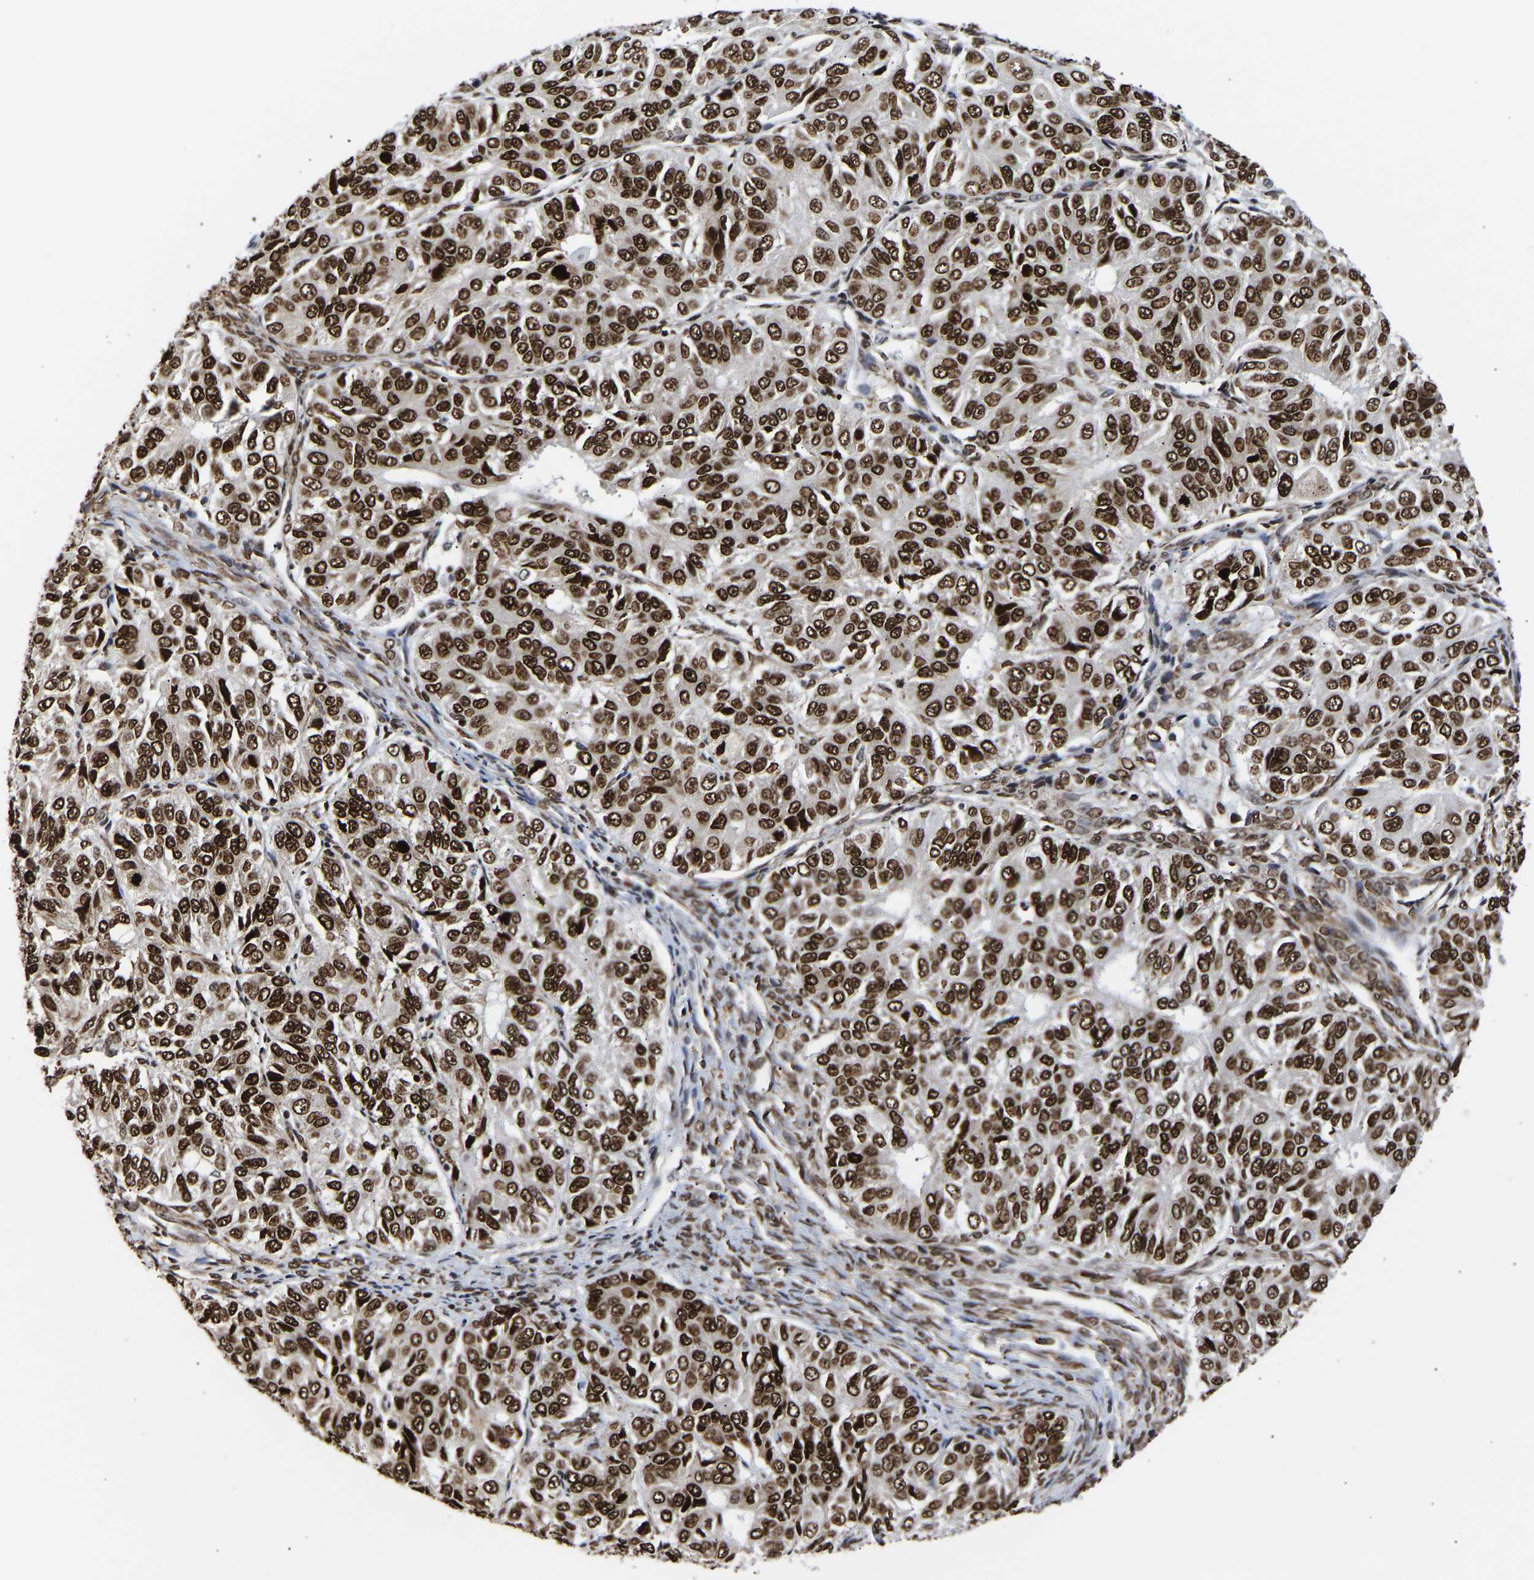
{"staining": {"intensity": "strong", "quantity": ">75%", "location": "nuclear"}, "tissue": "ovarian cancer", "cell_type": "Tumor cells", "image_type": "cancer", "snomed": [{"axis": "morphology", "description": "Carcinoma, endometroid"}, {"axis": "topography", "description": "Ovary"}], "caption": "IHC micrograph of ovarian cancer stained for a protein (brown), which demonstrates high levels of strong nuclear expression in about >75% of tumor cells.", "gene": "PSIP1", "patient": {"sex": "female", "age": 51}}